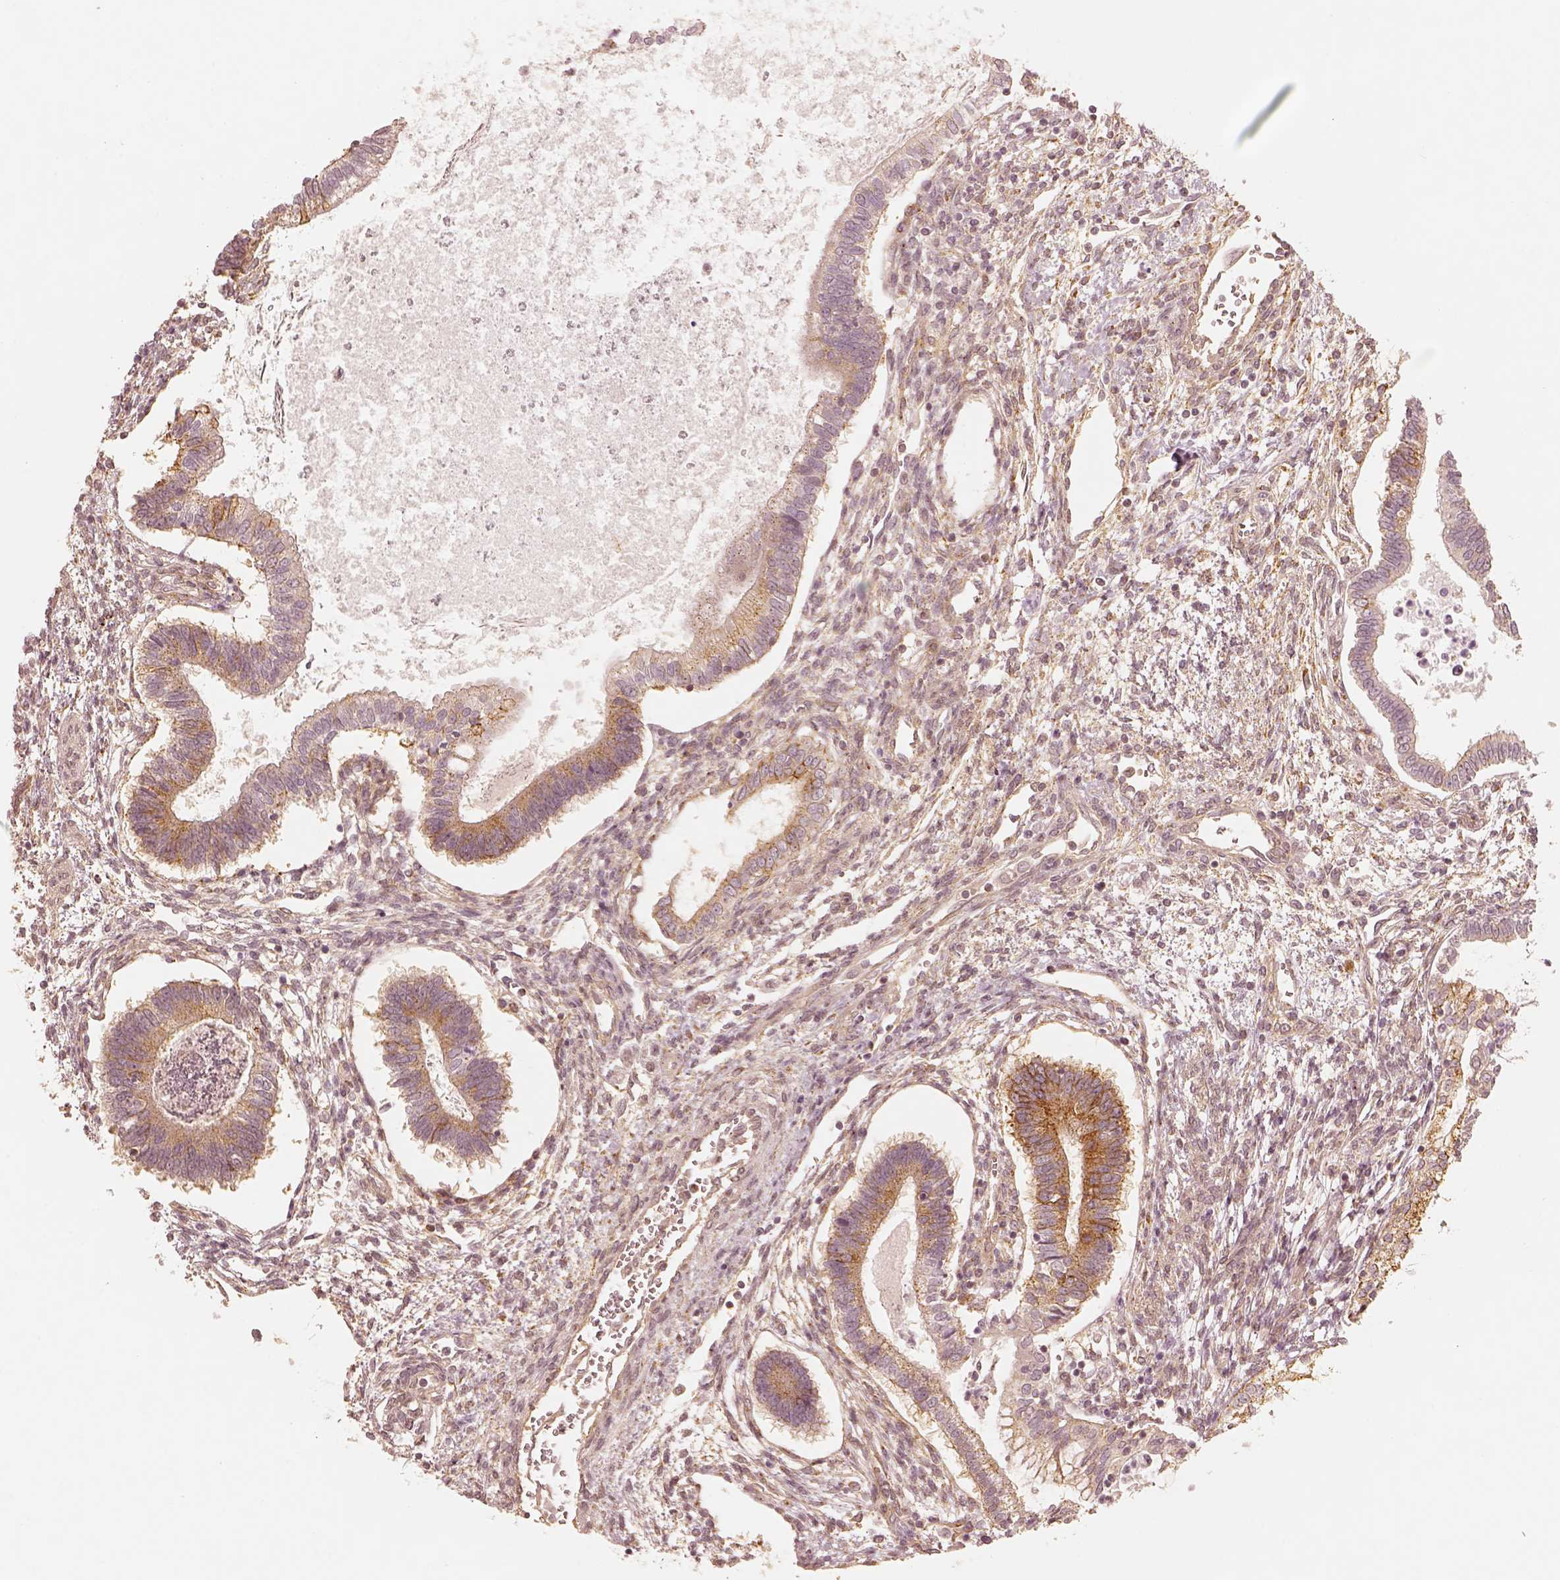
{"staining": {"intensity": "moderate", "quantity": "<25%", "location": "cytoplasmic/membranous"}, "tissue": "testis cancer", "cell_type": "Tumor cells", "image_type": "cancer", "snomed": [{"axis": "morphology", "description": "Carcinoma, Embryonal, NOS"}, {"axis": "topography", "description": "Testis"}], "caption": "Moderate cytoplasmic/membranous staining is seen in about <25% of tumor cells in testis cancer.", "gene": "GORASP2", "patient": {"sex": "male", "age": 37}}